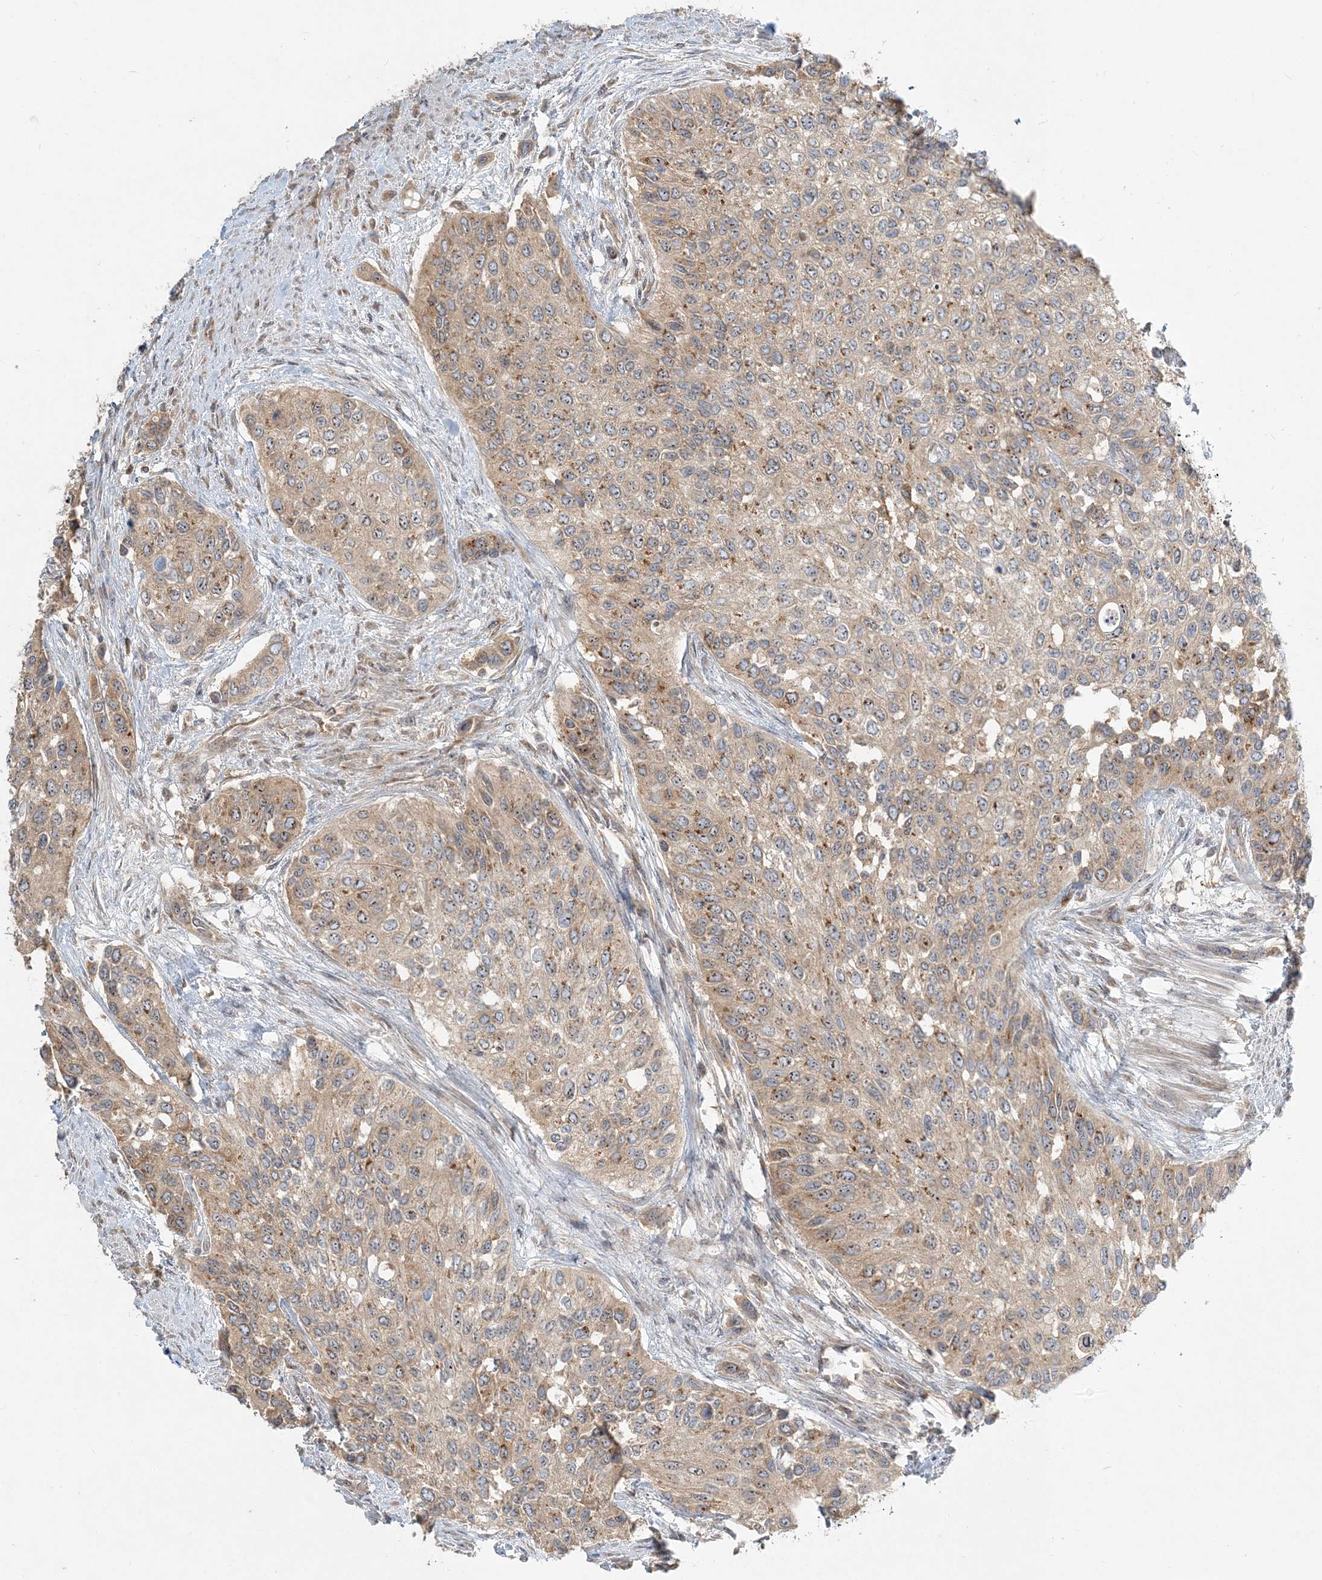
{"staining": {"intensity": "moderate", "quantity": "<25%", "location": "cytoplasmic/membranous"}, "tissue": "urothelial cancer", "cell_type": "Tumor cells", "image_type": "cancer", "snomed": [{"axis": "morphology", "description": "Normal tissue, NOS"}, {"axis": "morphology", "description": "Urothelial carcinoma, High grade"}, {"axis": "topography", "description": "Vascular tissue"}, {"axis": "topography", "description": "Urinary bladder"}], "caption": "High-grade urothelial carcinoma was stained to show a protein in brown. There is low levels of moderate cytoplasmic/membranous expression in approximately <25% of tumor cells.", "gene": "AP1AR", "patient": {"sex": "female", "age": 56}}